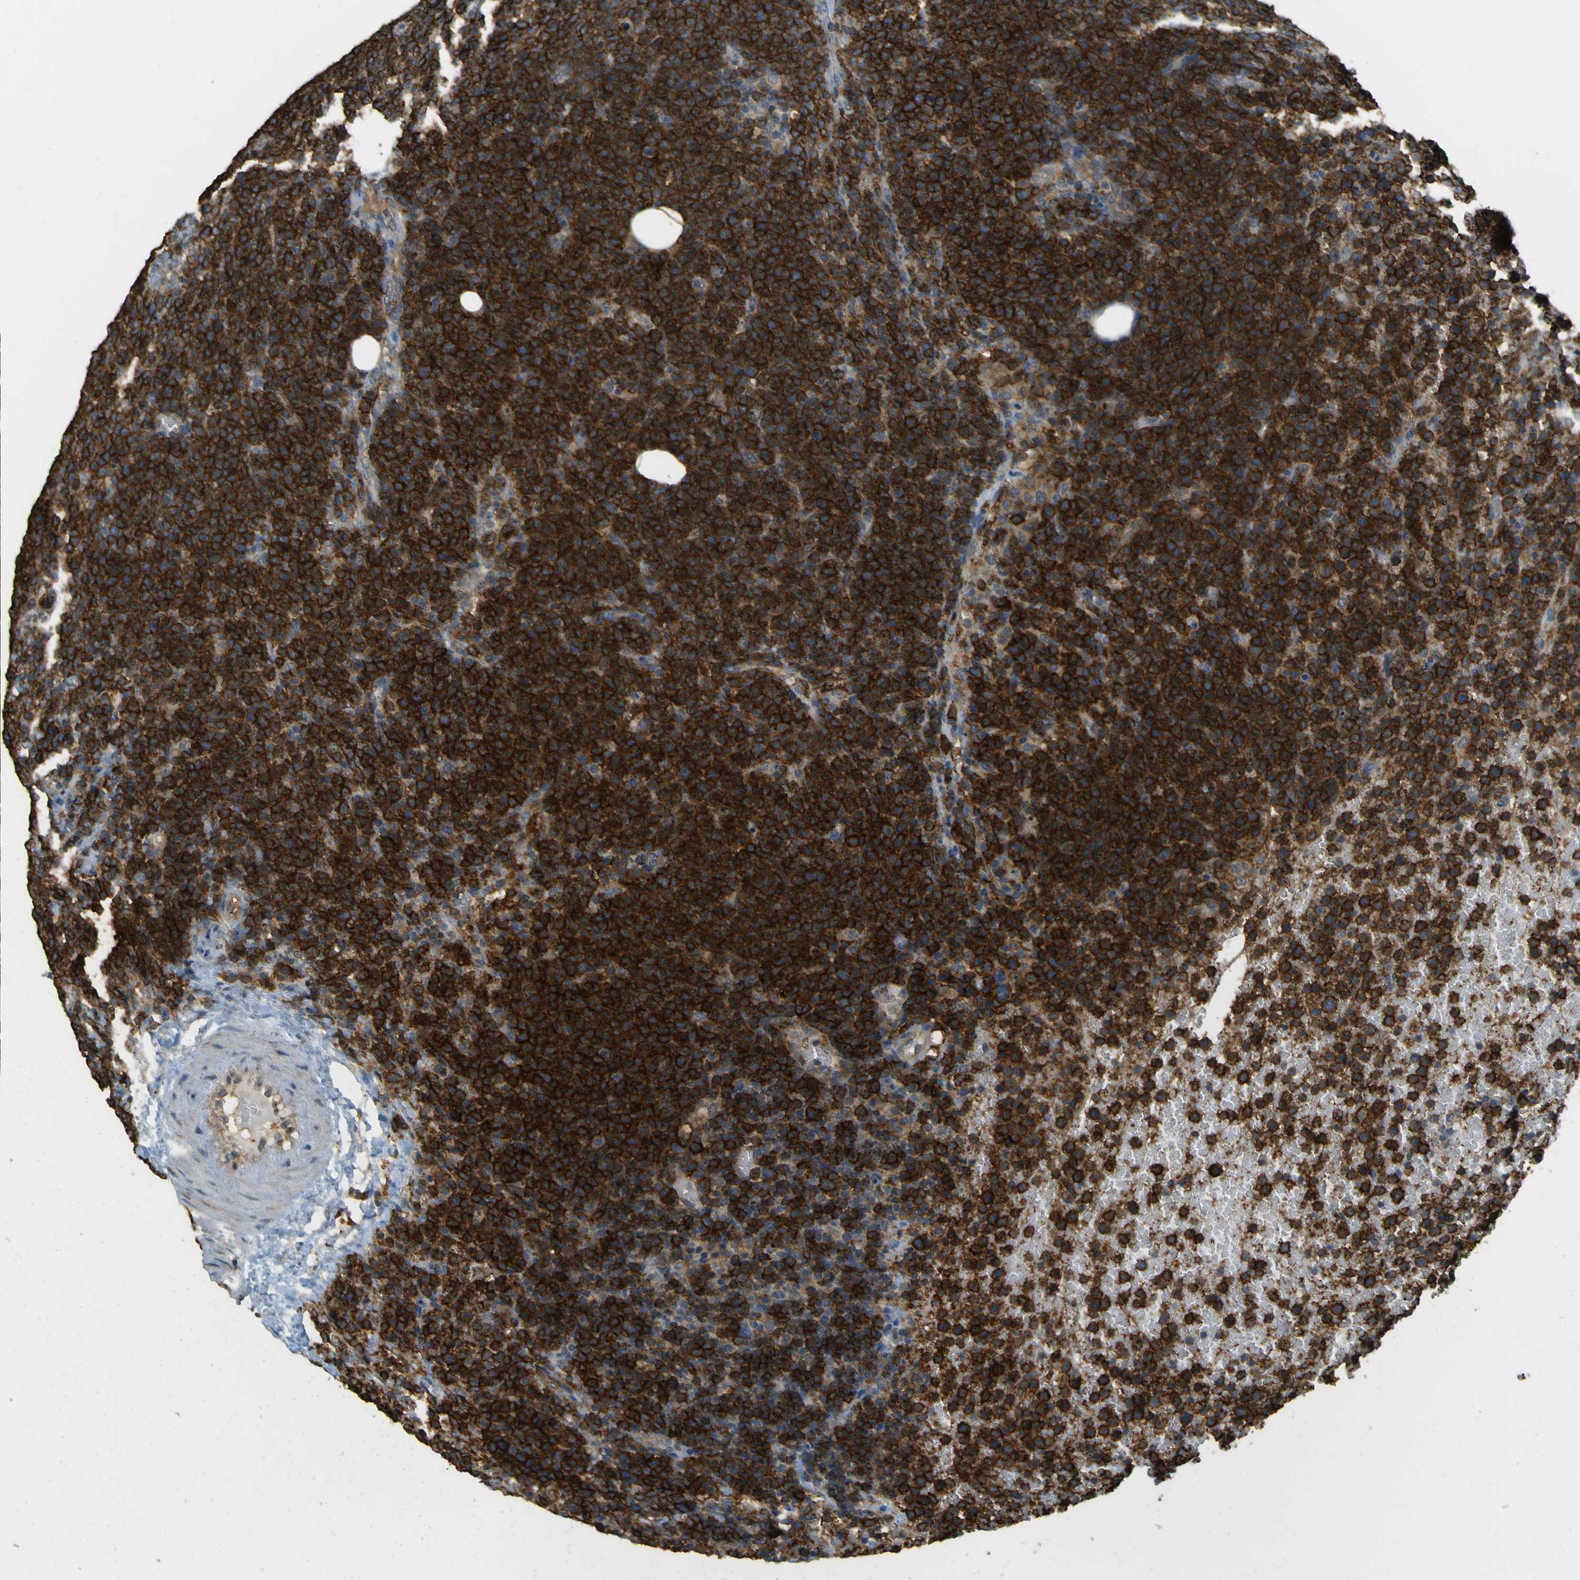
{"staining": {"intensity": "strong", "quantity": ">75%", "location": "cytoplasmic/membranous"}, "tissue": "lymphoma", "cell_type": "Tumor cells", "image_type": "cancer", "snomed": [{"axis": "morphology", "description": "Malignant lymphoma, non-Hodgkin's type, High grade"}, {"axis": "topography", "description": "Lymph node"}], "caption": "Immunohistochemistry staining of malignant lymphoma, non-Hodgkin's type (high-grade), which shows high levels of strong cytoplasmic/membranous staining in about >75% of tumor cells indicating strong cytoplasmic/membranous protein expression. The staining was performed using DAB (brown) for protein detection and nuclei were counterstained in hematoxylin (blue).", "gene": "GOLGA1", "patient": {"sex": "male", "age": 61}}